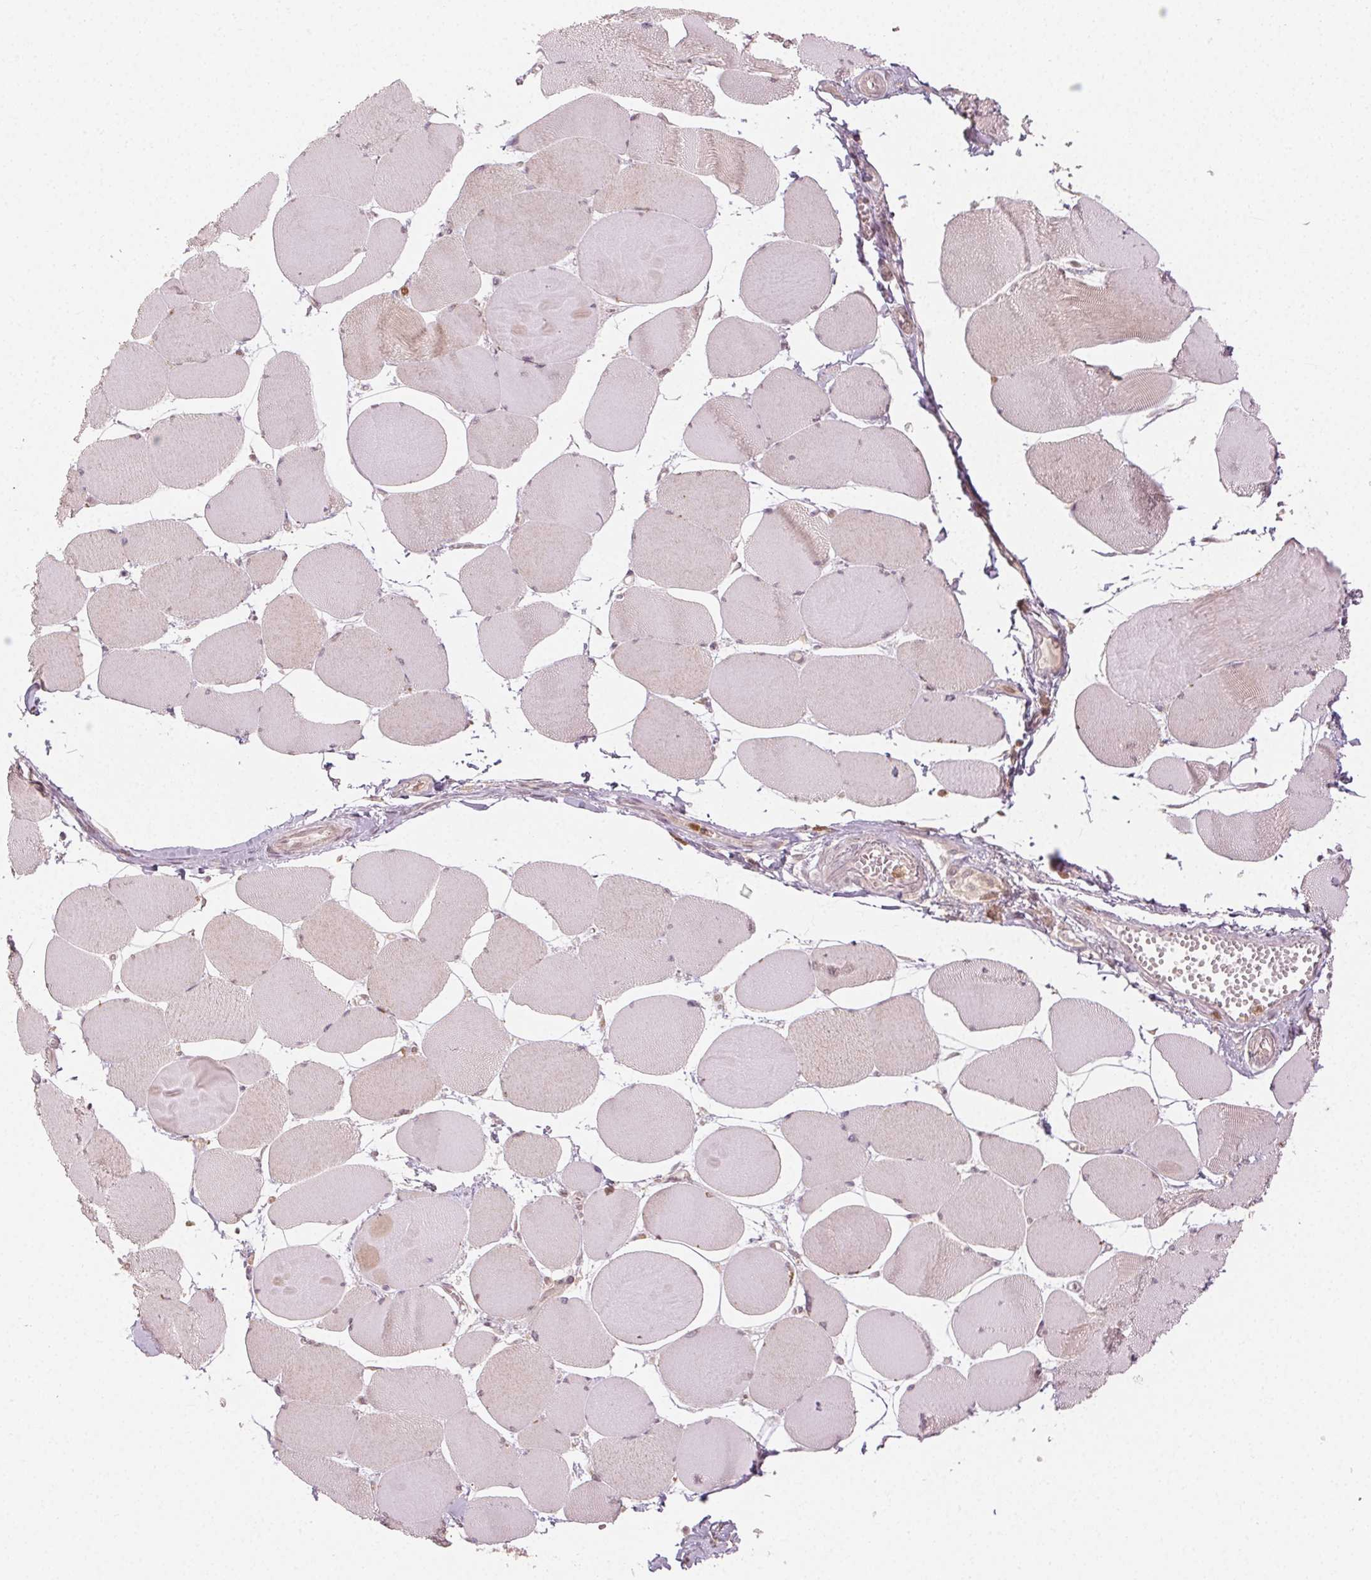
{"staining": {"intensity": "moderate", "quantity": "<25%", "location": "cytoplasmic/membranous"}, "tissue": "skeletal muscle", "cell_type": "Myocytes", "image_type": "normal", "snomed": [{"axis": "morphology", "description": "Normal tissue, NOS"}, {"axis": "topography", "description": "Skeletal muscle"}], "caption": "Immunohistochemistry of normal human skeletal muscle displays low levels of moderate cytoplasmic/membranous positivity in approximately <25% of myocytes. The protein is stained brown, and the nuclei are stained in blue (DAB (3,3'-diaminobenzidine) IHC with brightfield microscopy, high magnification).", "gene": "MAPK14", "patient": {"sex": "female", "age": 75}}